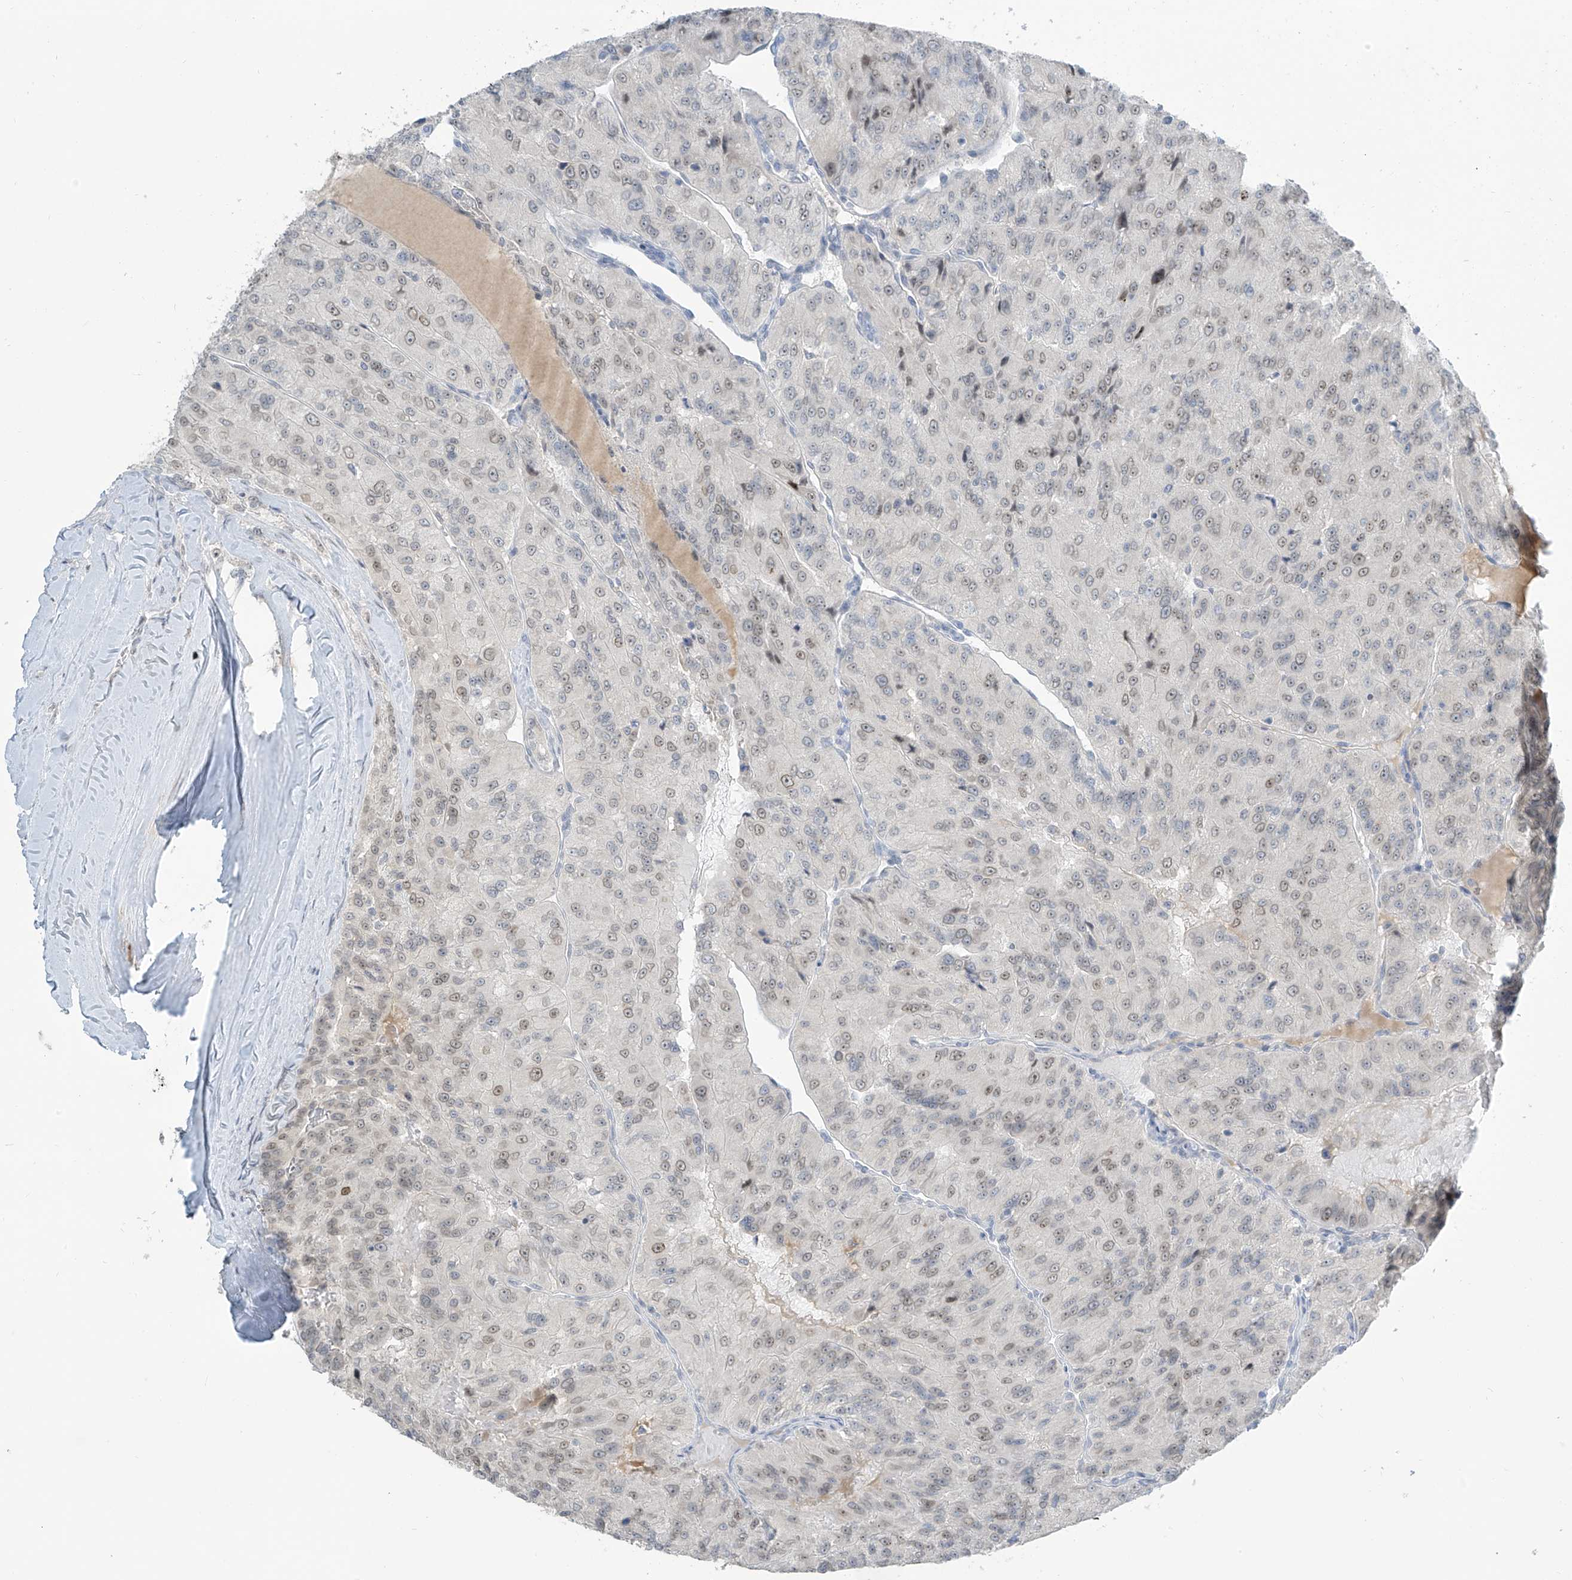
{"staining": {"intensity": "weak", "quantity": "25%-75%", "location": "nuclear"}, "tissue": "renal cancer", "cell_type": "Tumor cells", "image_type": "cancer", "snomed": [{"axis": "morphology", "description": "Adenocarcinoma, NOS"}, {"axis": "topography", "description": "Kidney"}], "caption": "IHC of human renal cancer (adenocarcinoma) exhibits low levels of weak nuclear expression in approximately 25%-75% of tumor cells.", "gene": "METAP1D", "patient": {"sex": "female", "age": 63}}